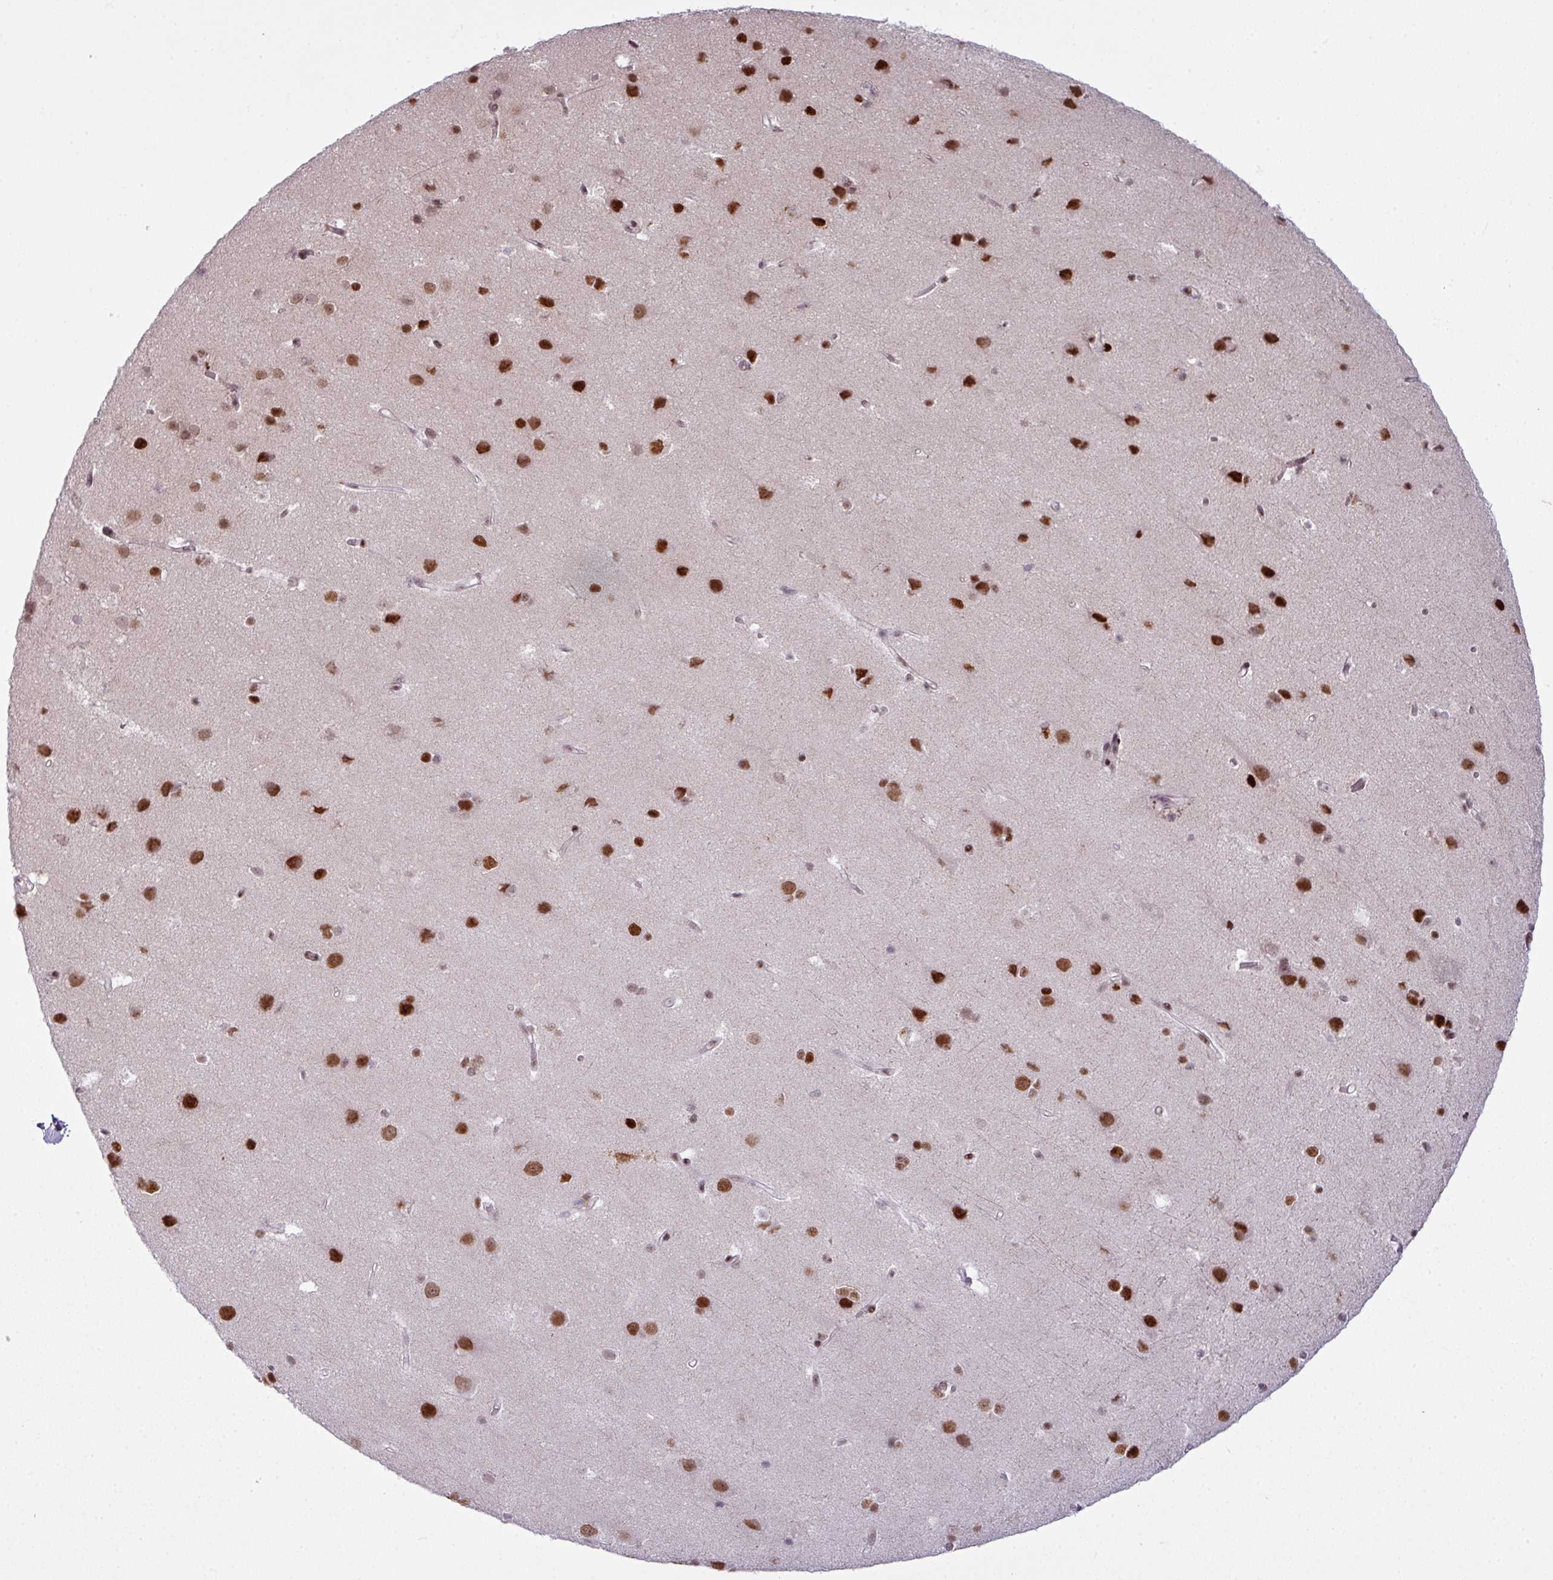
{"staining": {"intensity": "weak", "quantity": "25%-75%", "location": "nuclear"}, "tissue": "cerebral cortex", "cell_type": "Endothelial cells", "image_type": "normal", "snomed": [{"axis": "morphology", "description": "Normal tissue, NOS"}, {"axis": "topography", "description": "Cerebral cortex"}], "caption": "Protein staining displays weak nuclear positivity in approximately 25%-75% of endothelial cells in benign cerebral cortex. (DAB (3,3'-diaminobenzidine) IHC, brown staining for protein, blue staining for nuclei).", "gene": "PRDM5", "patient": {"sex": "male", "age": 37}}